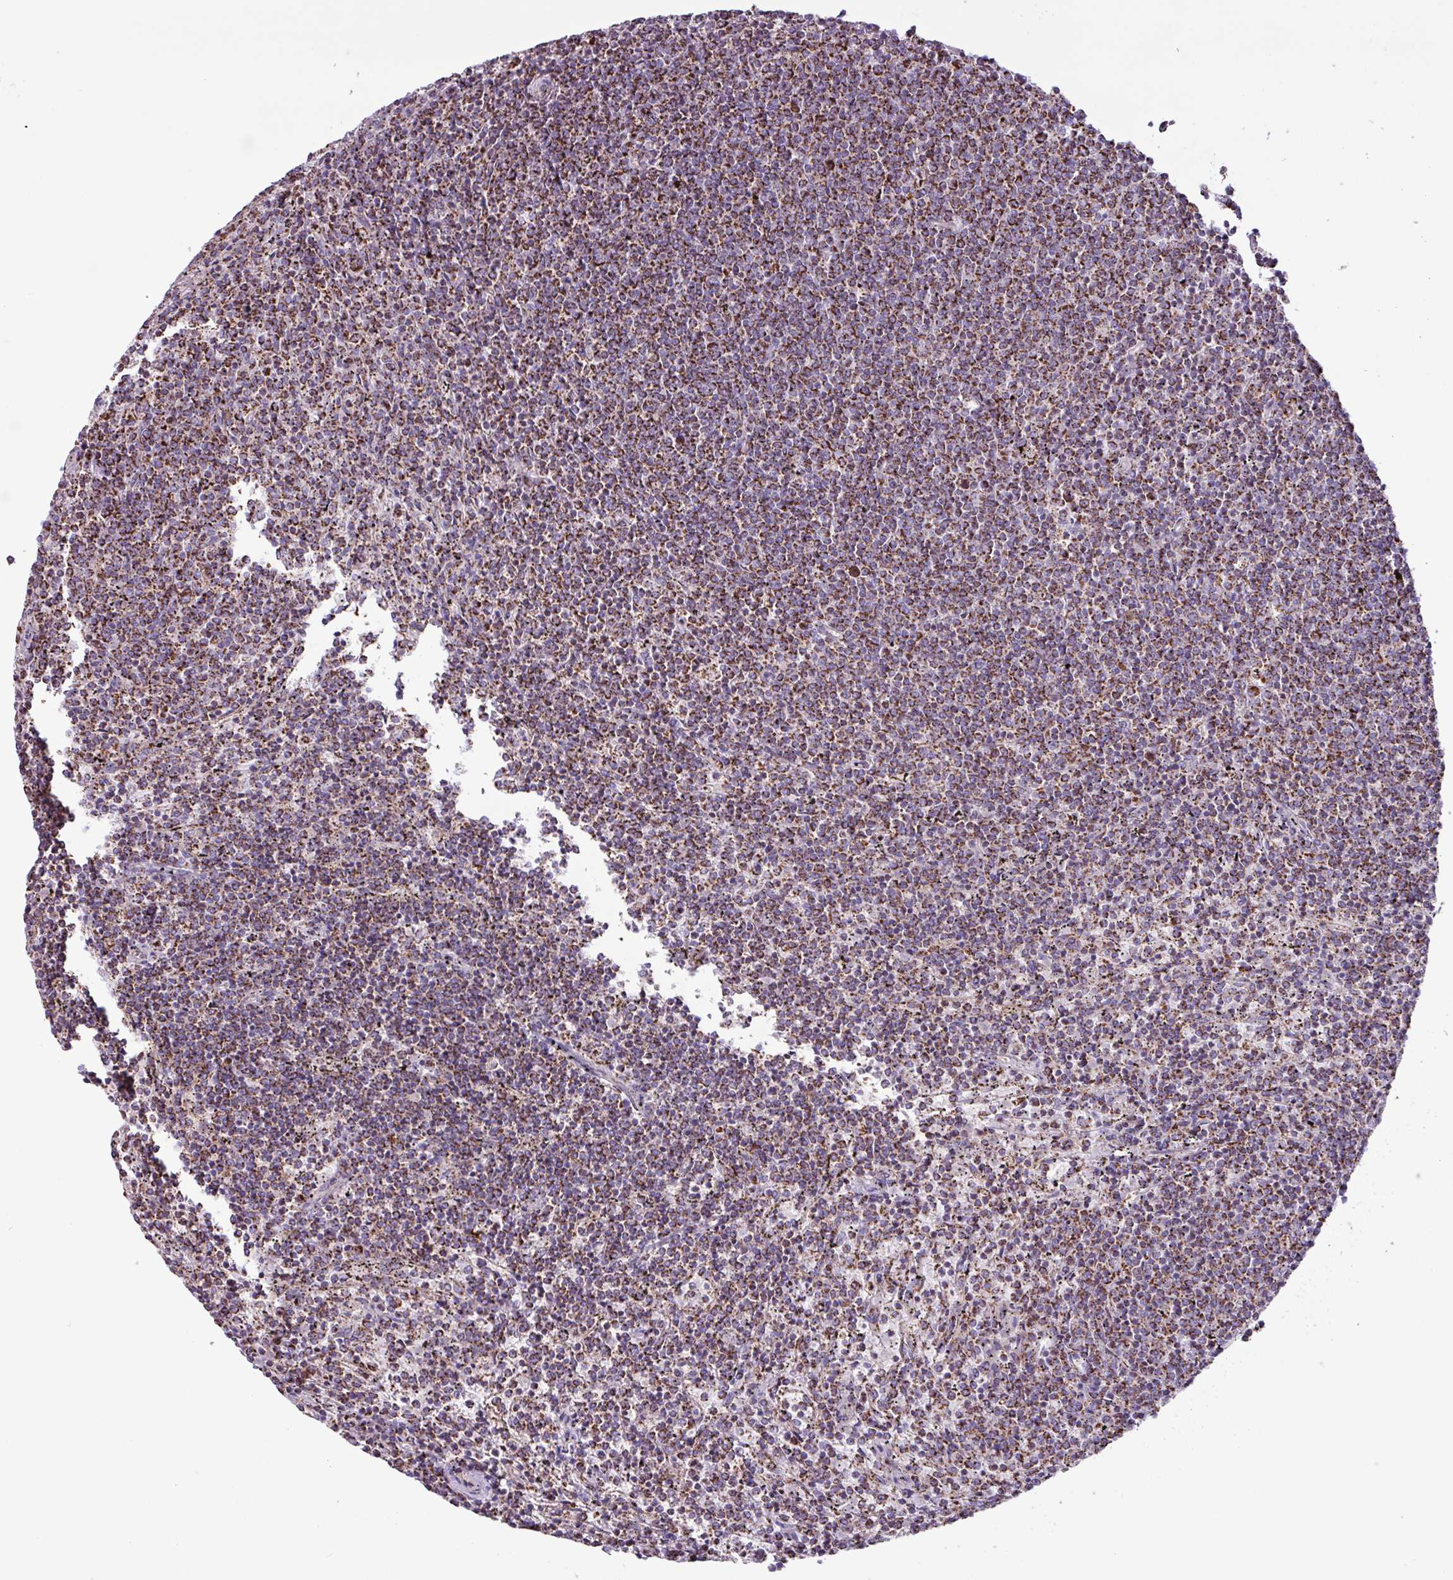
{"staining": {"intensity": "moderate", "quantity": ">75%", "location": "cytoplasmic/membranous"}, "tissue": "lymphoma", "cell_type": "Tumor cells", "image_type": "cancer", "snomed": [{"axis": "morphology", "description": "Malignant lymphoma, non-Hodgkin's type, Low grade"}, {"axis": "topography", "description": "Spleen"}], "caption": "A photomicrograph showing moderate cytoplasmic/membranous staining in about >75% of tumor cells in low-grade malignant lymphoma, non-Hodgkin's type, as visualized by brown immunohistochemical staining.", "gene": "RTL3", "patient": {"sex": "female", "age": 50}}